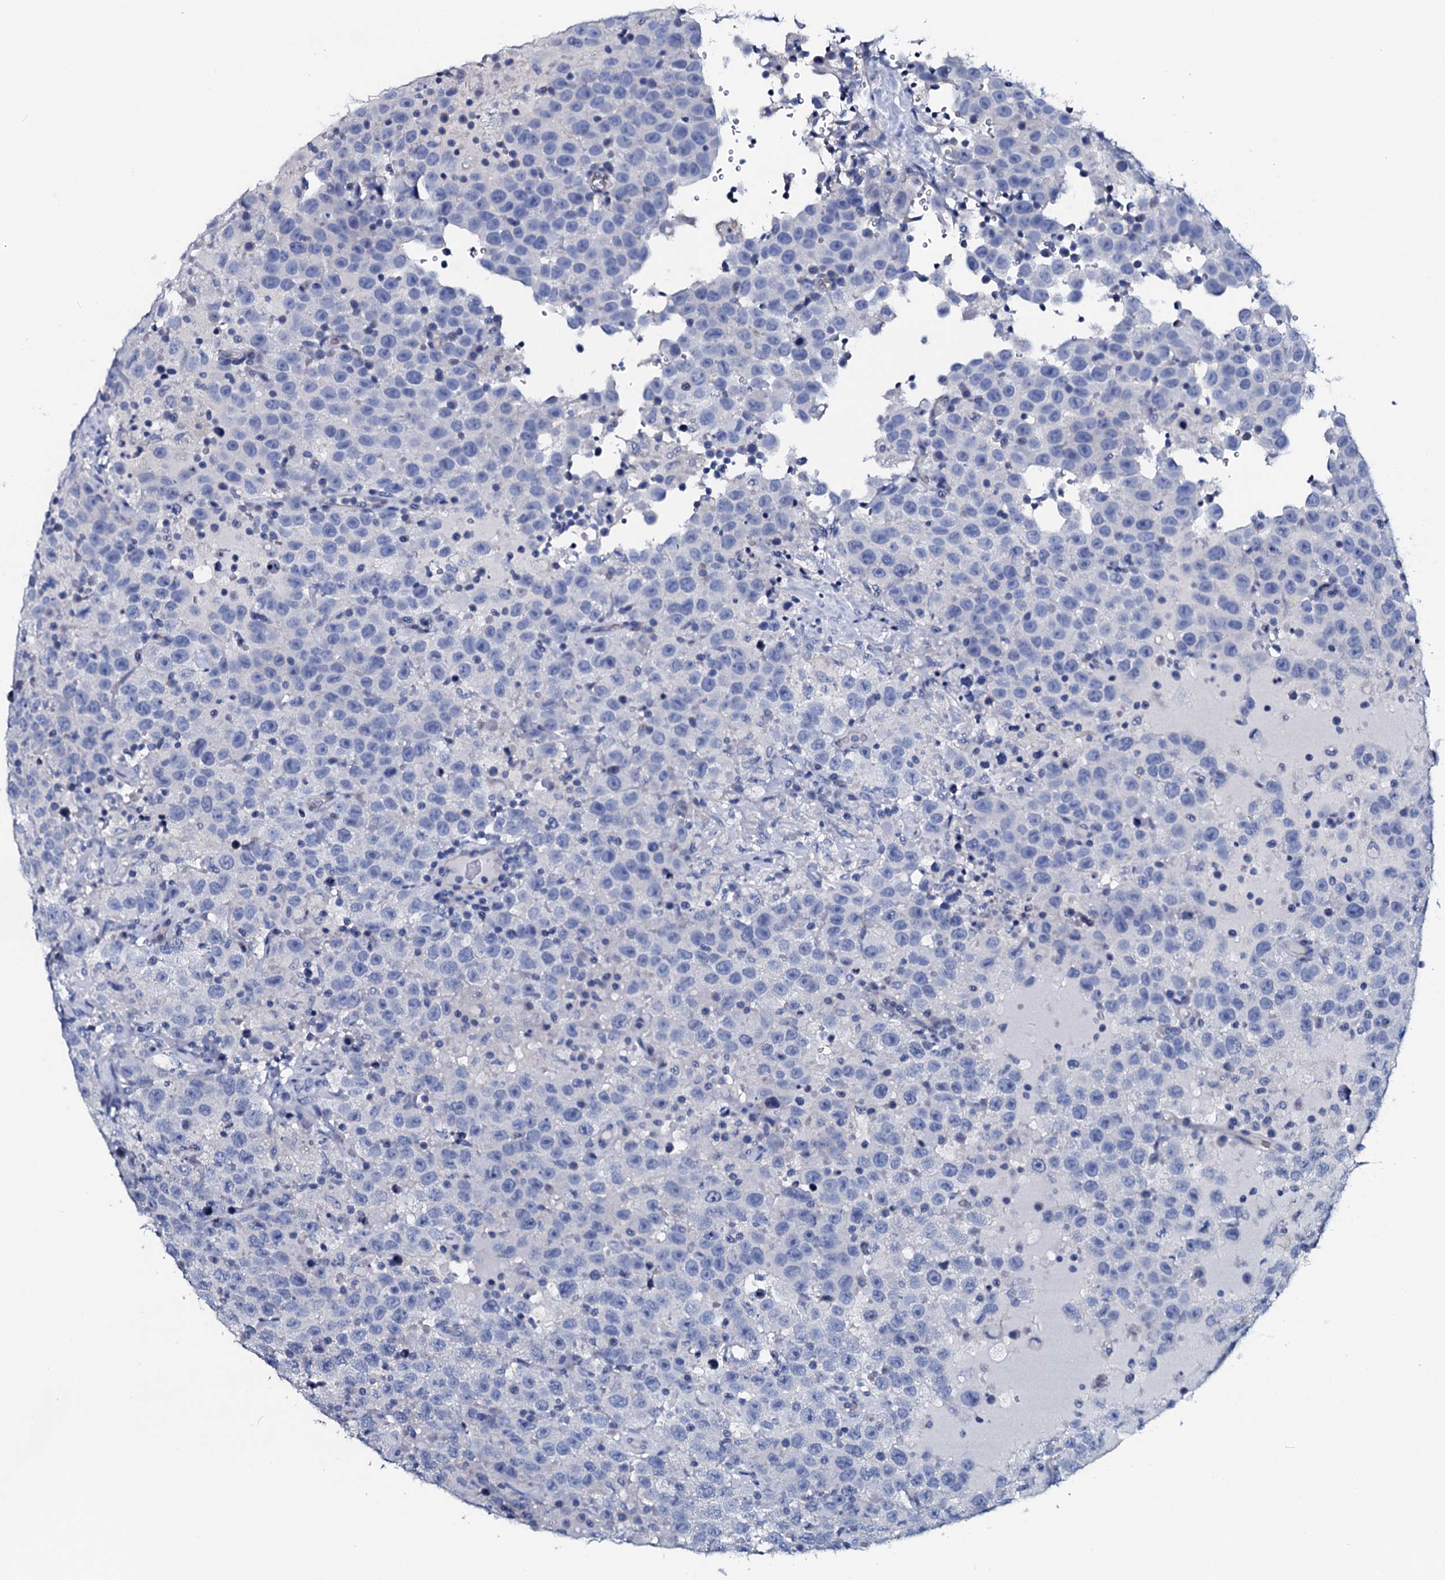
{"staining": {"intensity": "negative", "quantity": "none", "location": "none"}, "tissue": "testis cancer", "cell_type": "Tumor cells", "image_type": "cancer", "snomed": [{"axis": "morphology", "description": "Seminoma, NOS"}, {"axis": "topography", "description": "Testis"}], "caption": "The micrograph displays no staining of tumor cells in seminoma (testis). The staining was performed using DAB to visualize the protein expression in brown, while the nuclei were stained in blue with hematoxylin (Magnification: 20x).", "gene": "GYS2", "patient": {"sex": "male", "age": 41}}